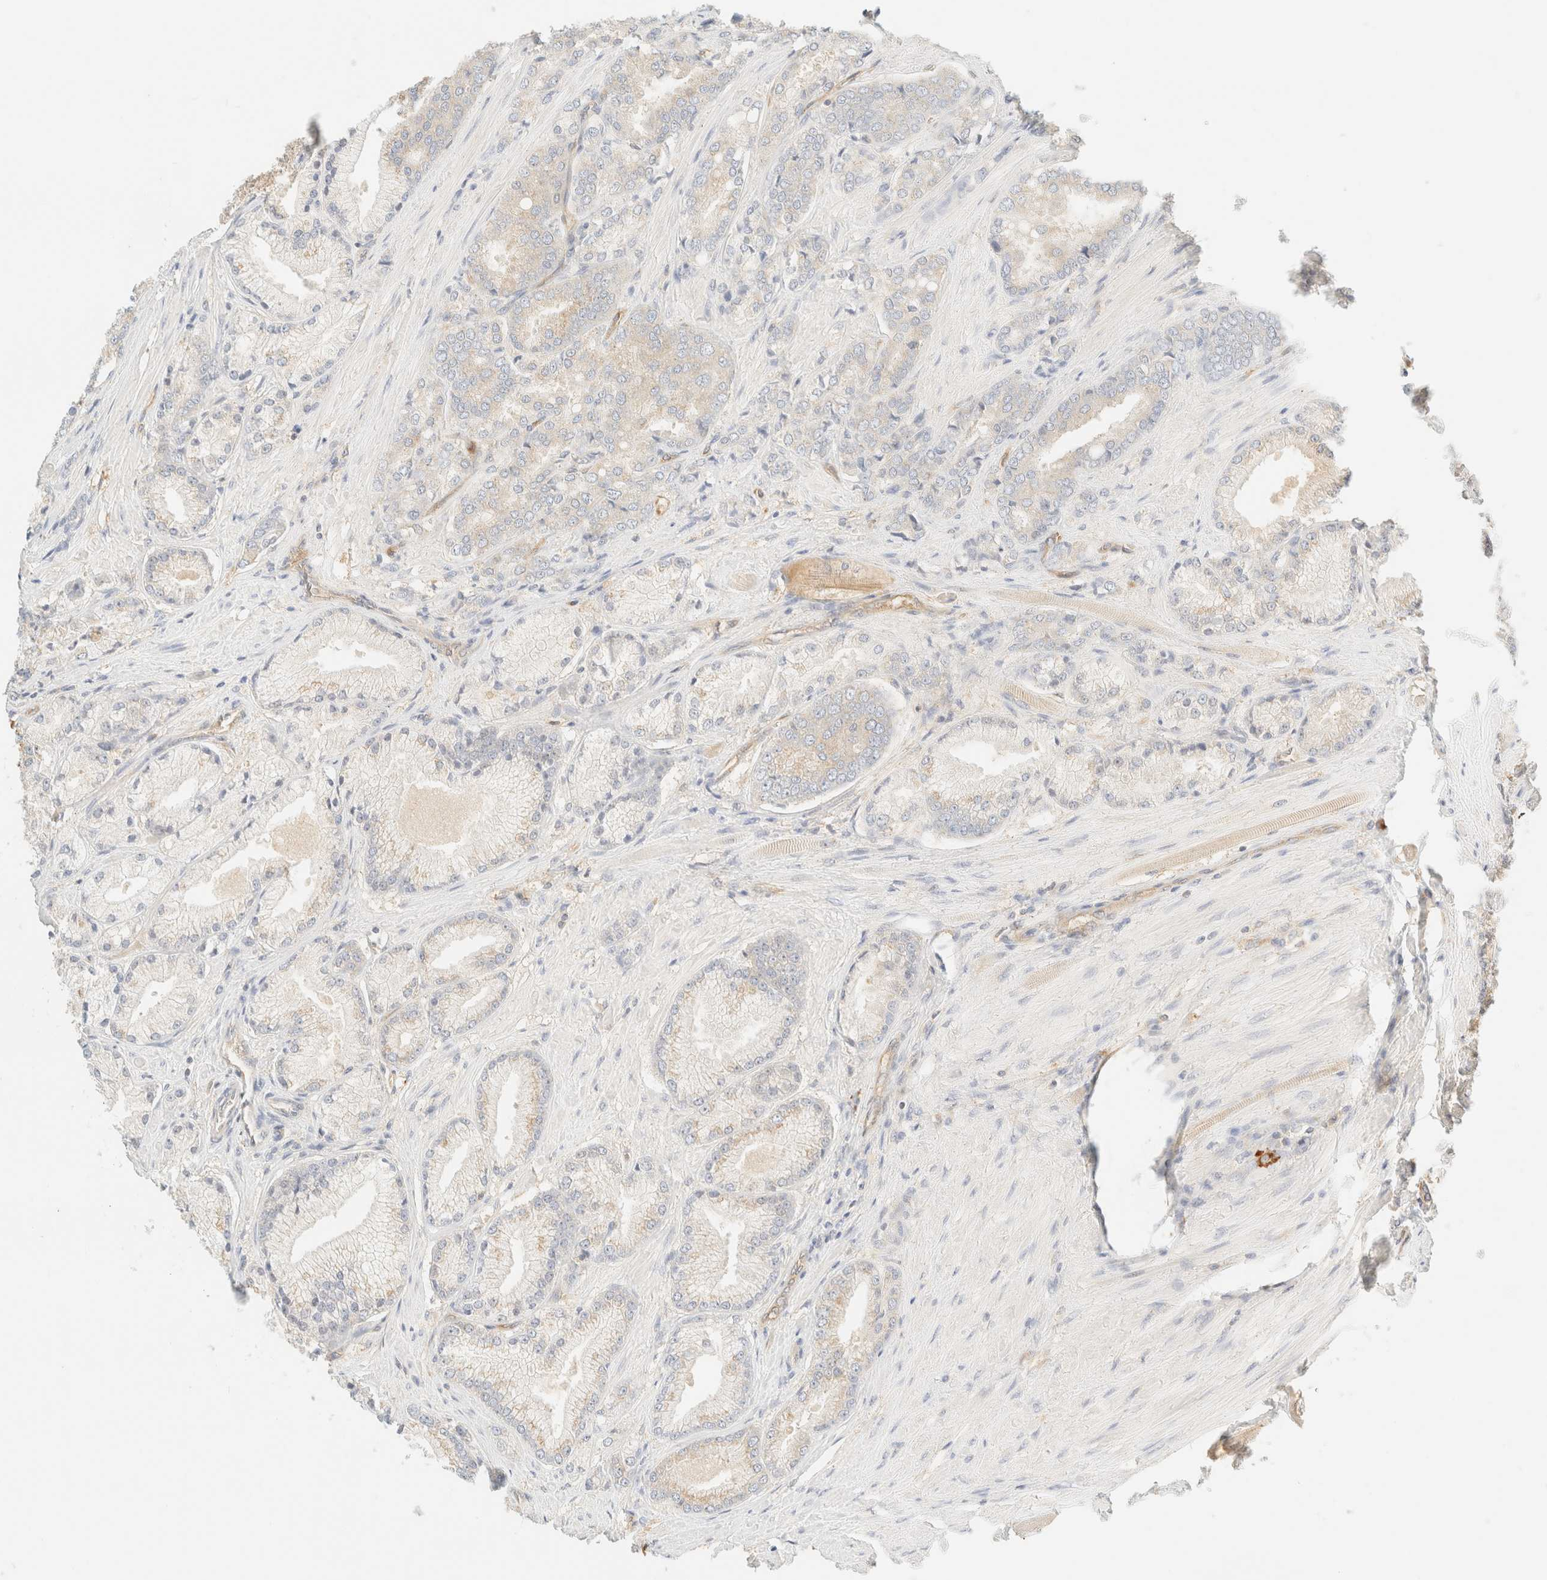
{"staining": {"intensity": "negative", "quantity": "none", "location": "none"}, "tissue": "prostate cancer", "cell_type": "Tumor cells", "image_type": "cancer", "snomed": [{"axis": "morphology", "description": "Adenocarcinoma, High grade"}, {"axis": "topography", "description": "Prostate"}], "caption": "Immunohistochemistry histopathology image of neoplastic tissue: human prostate cancer stained with DAB demonstrates no significant protein positivity in tumor cells. (Brightfield microscopy of DAB immunohistochemistry (IHC) at high magnification).", "gene": "FHOD1", "patient": {"sex": "male", "age": 50}}